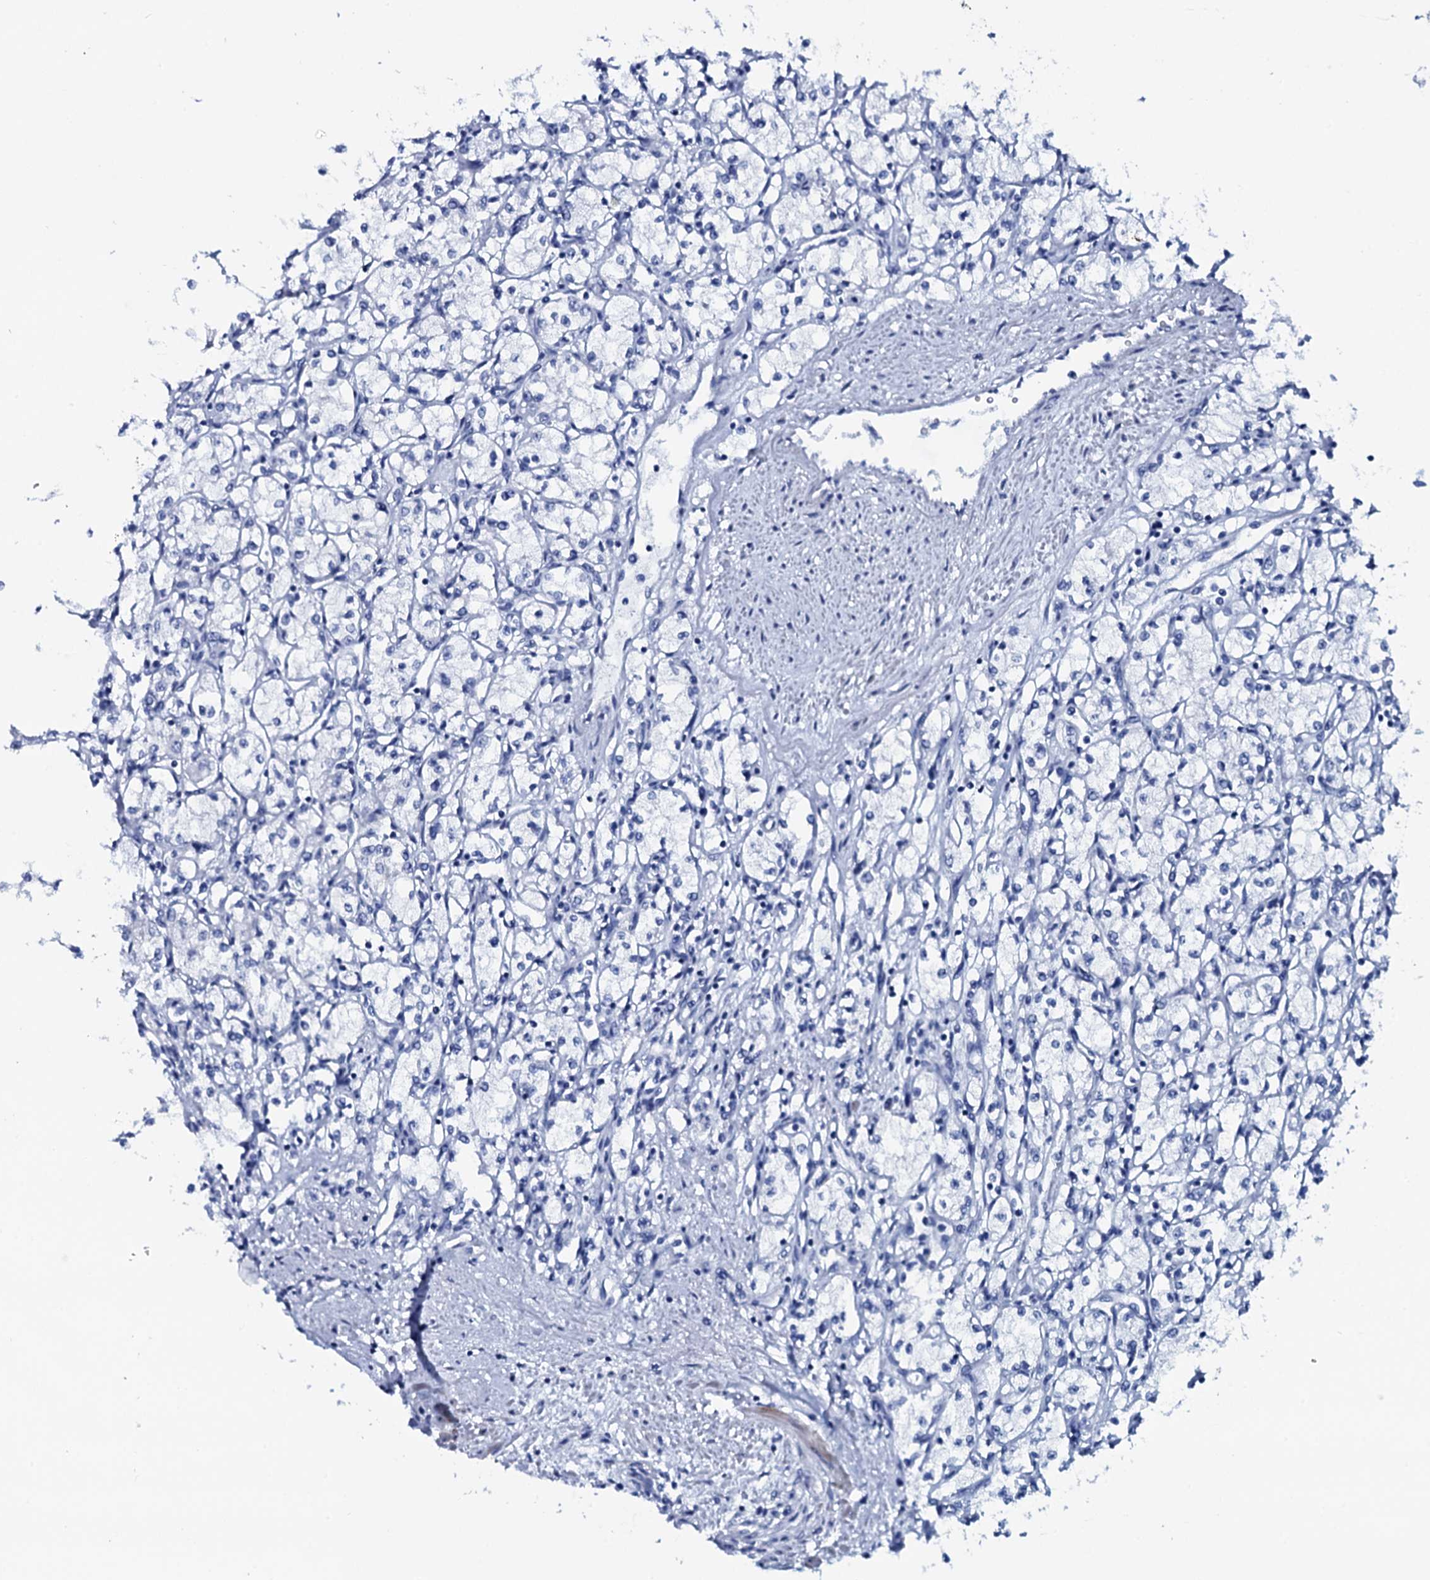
{"staining": {"intensity": "negative", "quantity": "none", "location": "none"}, "tissue": "renal cancer", "cell_type": "Tumor cells", "image_type": "cancer", "snomed": [{"axis": "morphology", "description": "Adenocarcinoma, NOS"}, {"axis": "topography", "description": "Kidney"}], "caption": "A micrograph of renal cancer (adenocarcinoma) stained for a protein exhibits no brown staining in tumor cells.", "gene": "GYS2", "patient": {"sex": "male", "age": 59}}